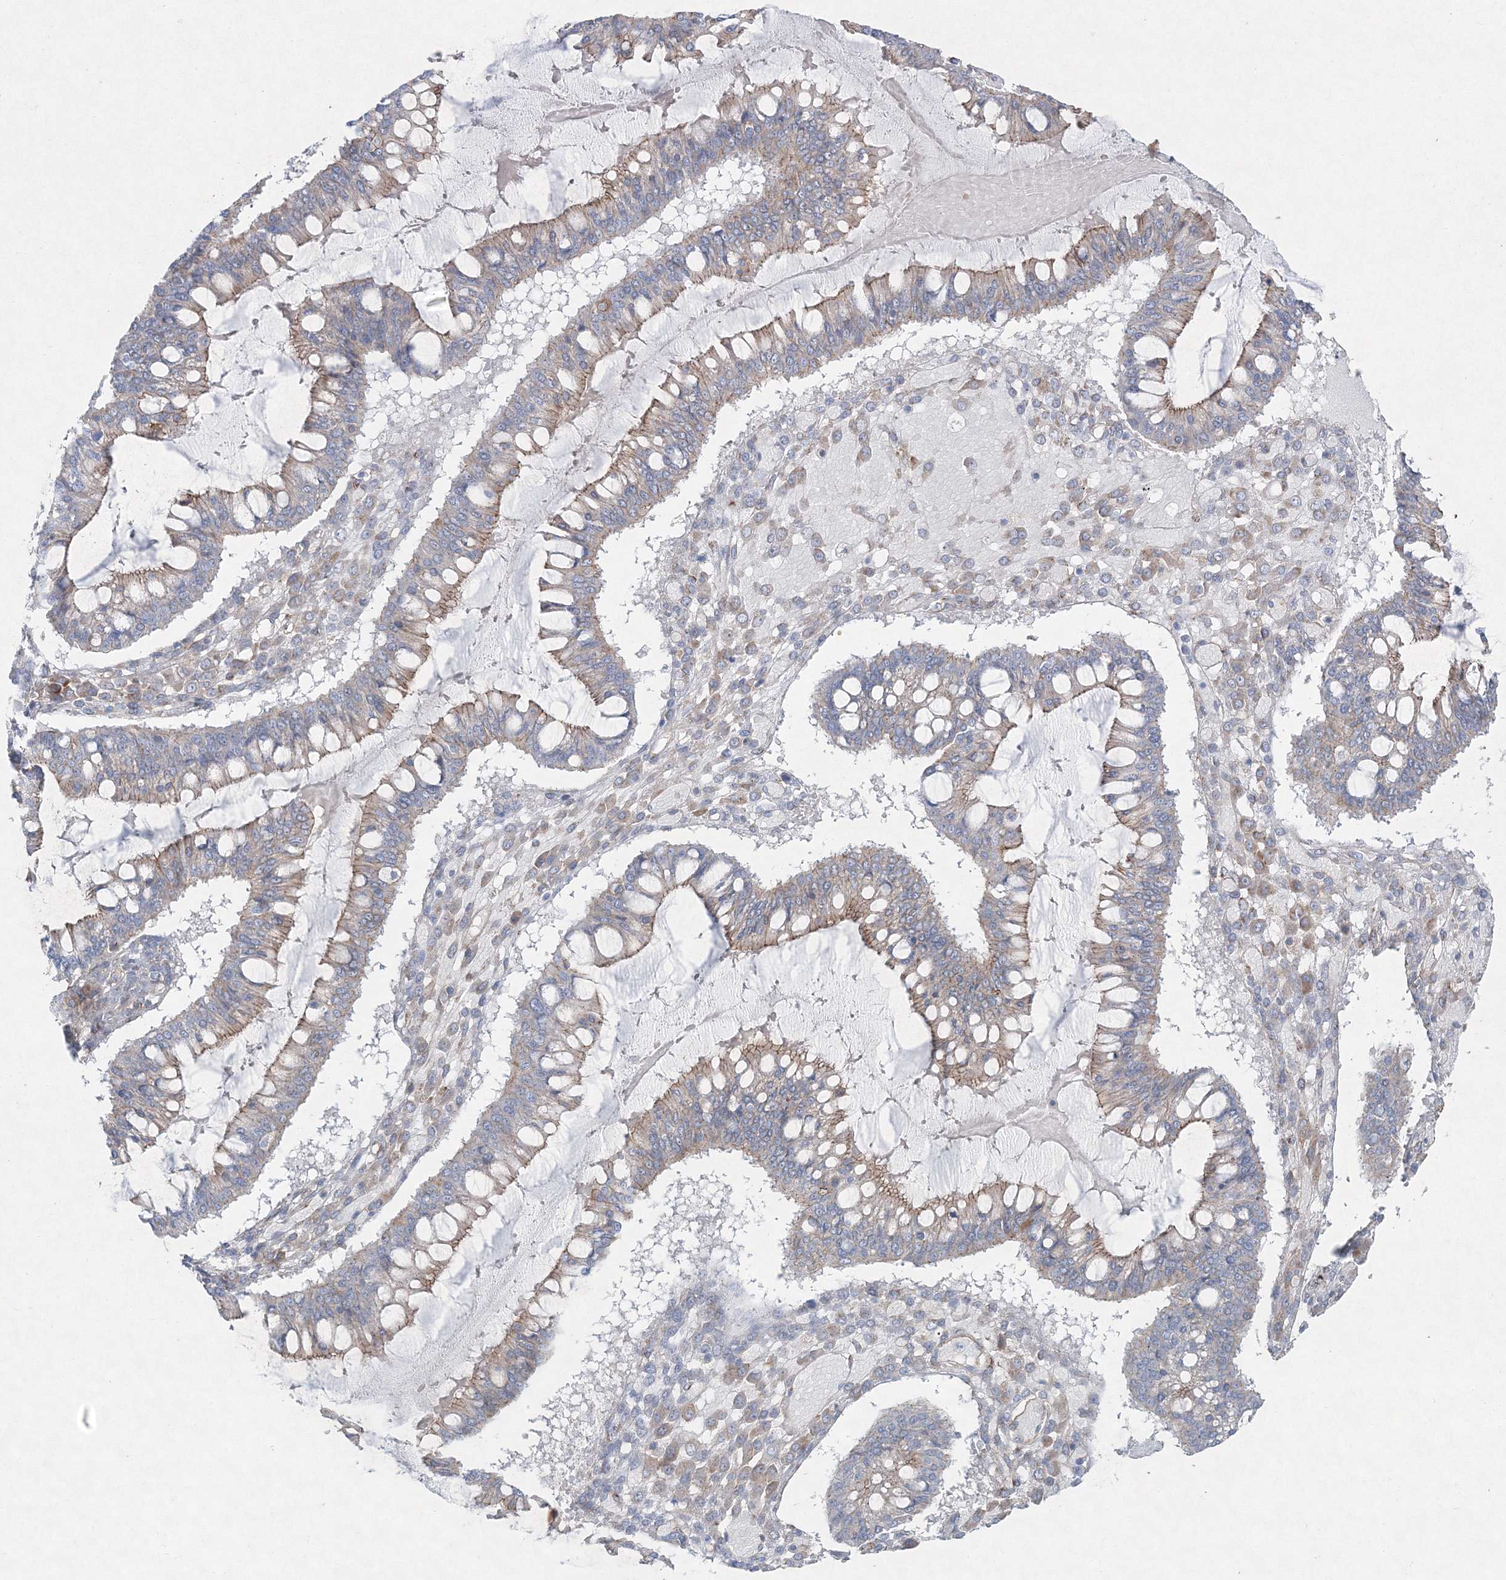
{"staining": {"intensity": "weak", "quantity": "25%-75%", "location": "cytoplasmic/membranous"}, "tissue": "ovarian cancer", "cell_type": "Tumor cells", "image_type": "cancer", "snomed": [{"axis": "morphology", "description": "Cystadenocarcinoma, mucinous, NOS"}, {"axis": "topography", "description": "Ovary"}], "caption": "Mucinous cystadenocarcinoma (ovarian) stained with immunohistochemistry (IHC) shows weak cytoplasmic/membranous positivity in about 25%-75% of tumor cells. The staining is performed using DAB (3,3'-diaminobenzidine) brown chromogen to label protein expression. The nuclei are counter-stained blue using hematoxylin.", "gene": "NAA40", "patient": {"sex": "female", "age": 73}}